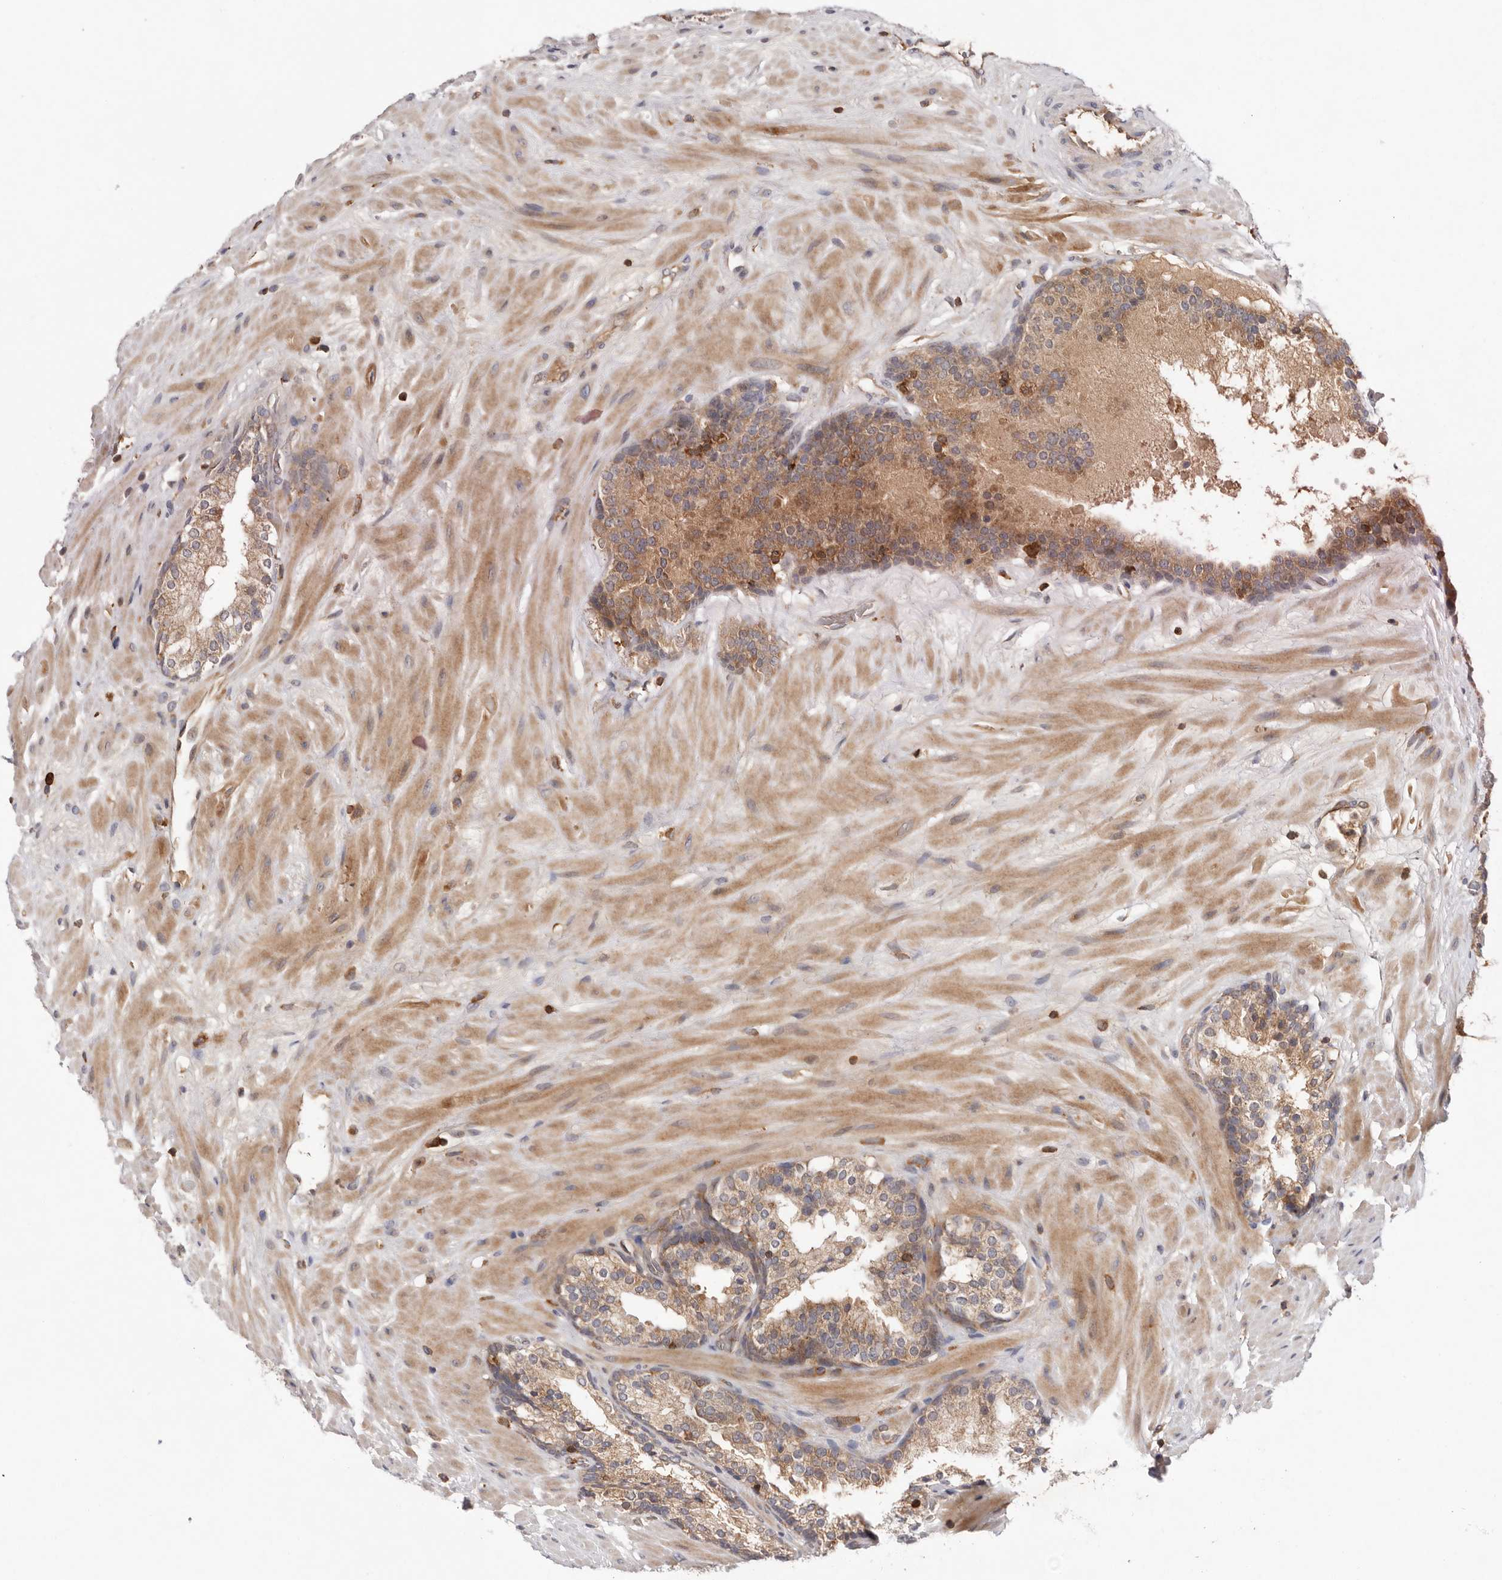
{"staining": {"intensity": "moderate", "quantity": ">75%", "location": "cytoplasmic/membranous"}, "tissue": "prostate cancer", "cell_type": "Tumor cells", "image_type": "cancer", "snomed": [{"axis": "morphology", "description": "Adenocarcinoma, High grade"}, {"axis": "topography", "description": "Prostate"}], "caption": "Immunohistochemical staining of human prostate adenocarcinoma (high-grade) exhibits moderate cytoplasmic/membranous protein positivity in about >75% of tumor cells.", "gene": "RNF213", "patient": {"sex": "male", "age": 56}}